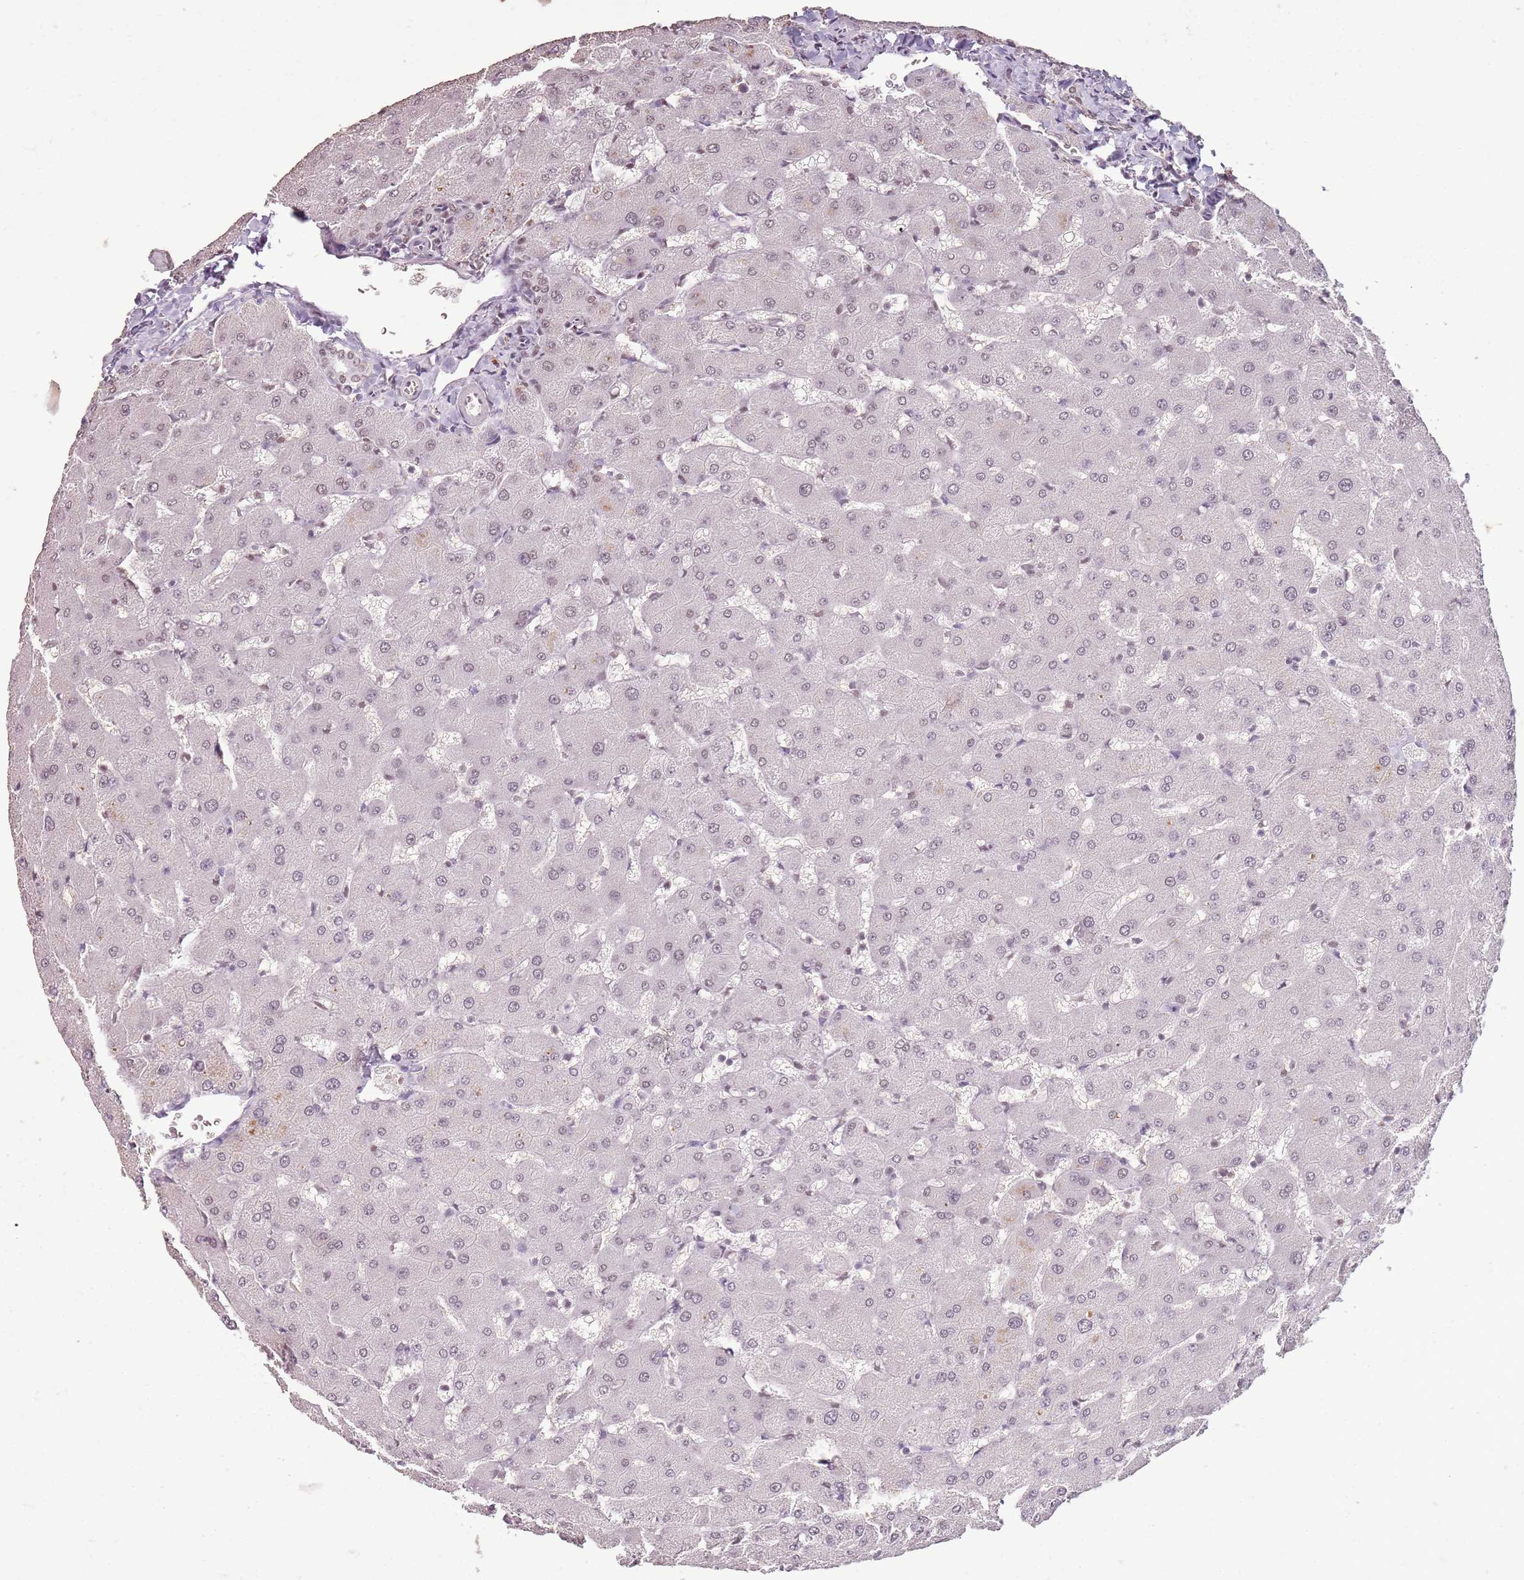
{"staining": {"intensity": "negative", "quantity": "none", "location": "none"}, "tissue": "liver", "cell_type": "Cholangiocytes", "image_type": "normal", "snomed": [{"axis": "morphology", "description": "Normal tissue, NOS"}, {"axis": "topography", "description": "Liver"}], "caption": "A high-resolution image shows immunohistochemistry (IHC) staining of benign liver, which displays no significant positivity in cholangiocytes.", "gene": "ARL14EP", "patient": {"sex": "female", "age": 63}}